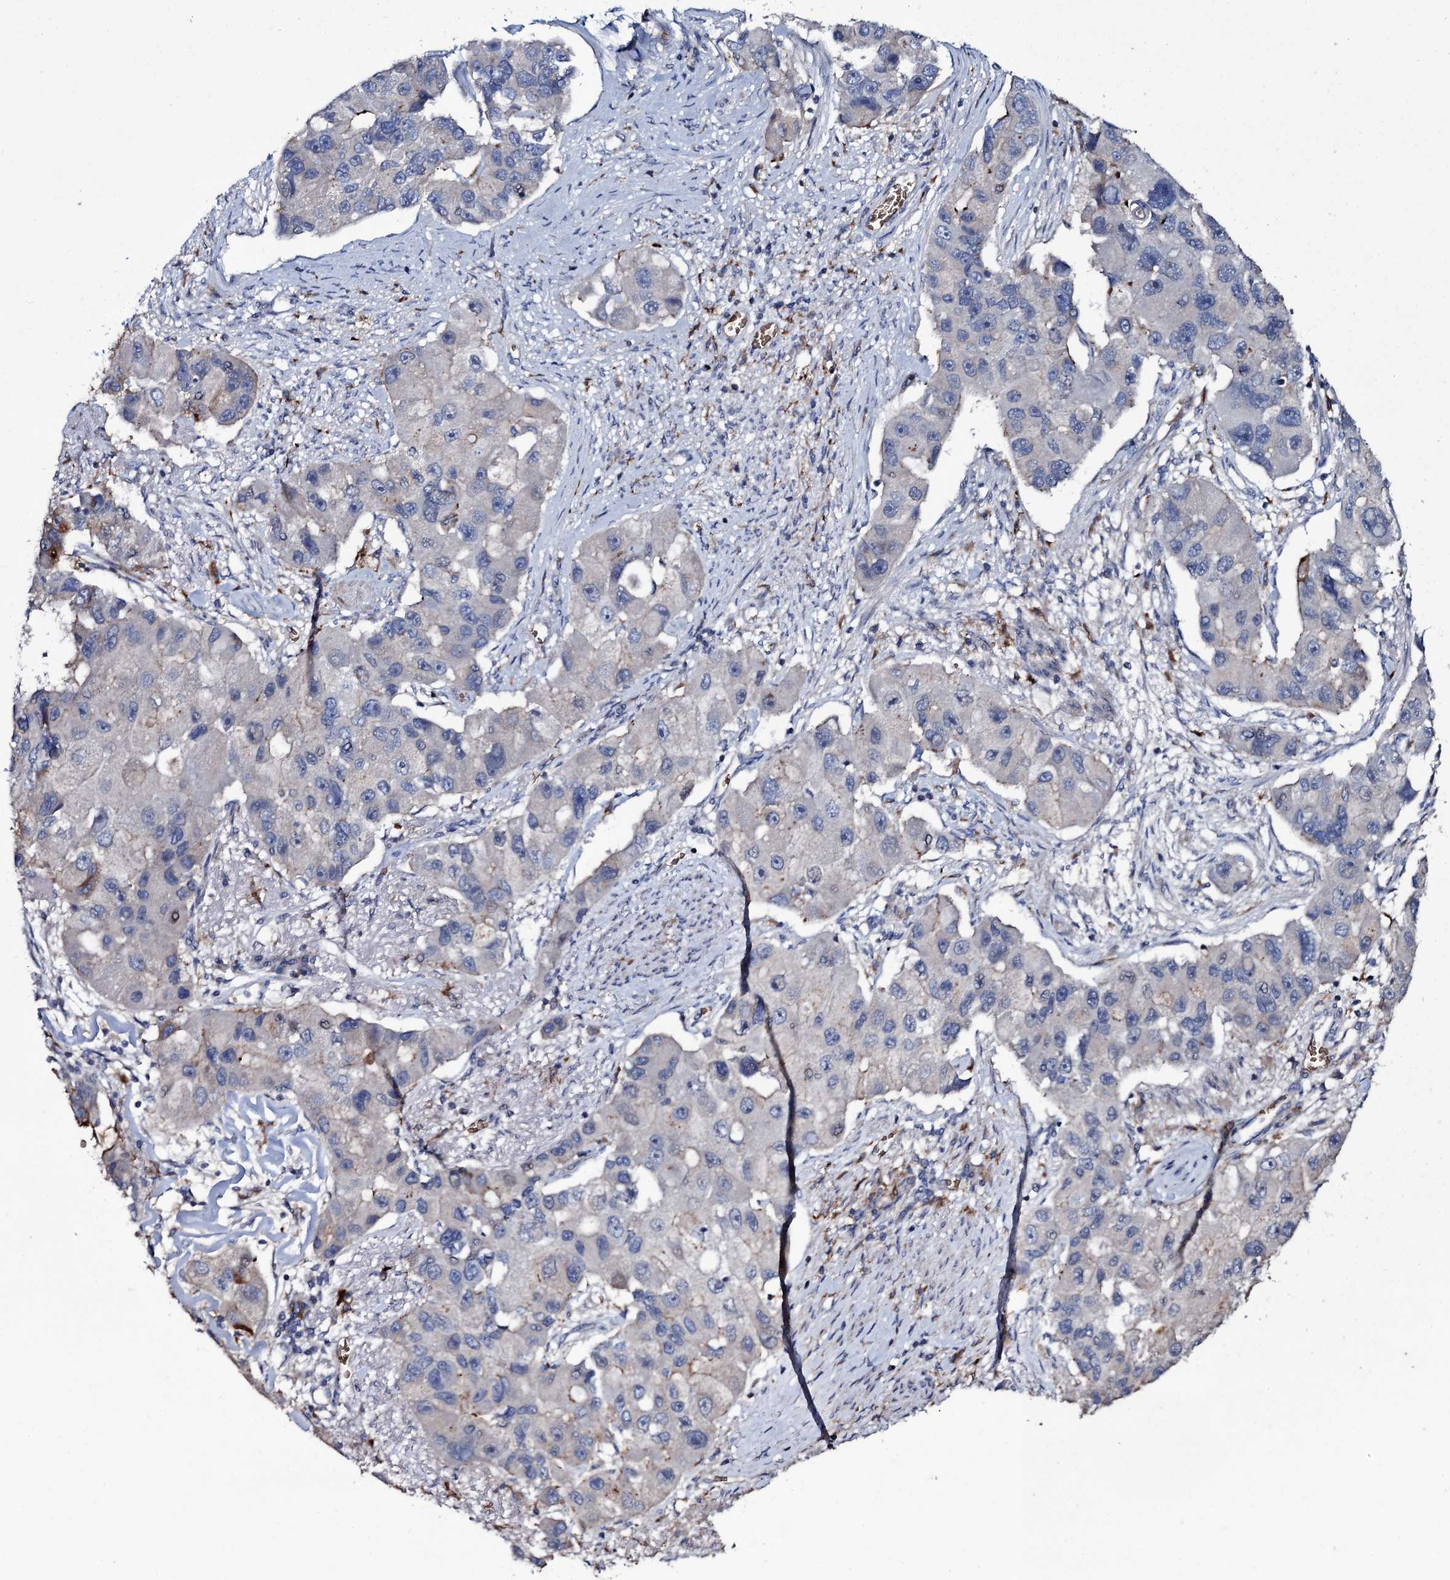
{"staining": {"intensity": "negative", "quantity": "none", "location": "none"}, "tissue": "lung cancer", "cell_type": "Tumor cells", "image_type": "cancer", "snomed": [{"axis": "morphology", "description": "Adenocarcinoma, NOS"}, {"axis": "topography", "description": "Lung"}], "caption": "An immunohistochemistry image of lung adenocarcinoma is shown. There is no staining in tumor cells of lung adenocarcinoma. Nuclei are stained in blue.", "gene": "ZSWIM8", "patient": {"sex": "female", "age": 54}}